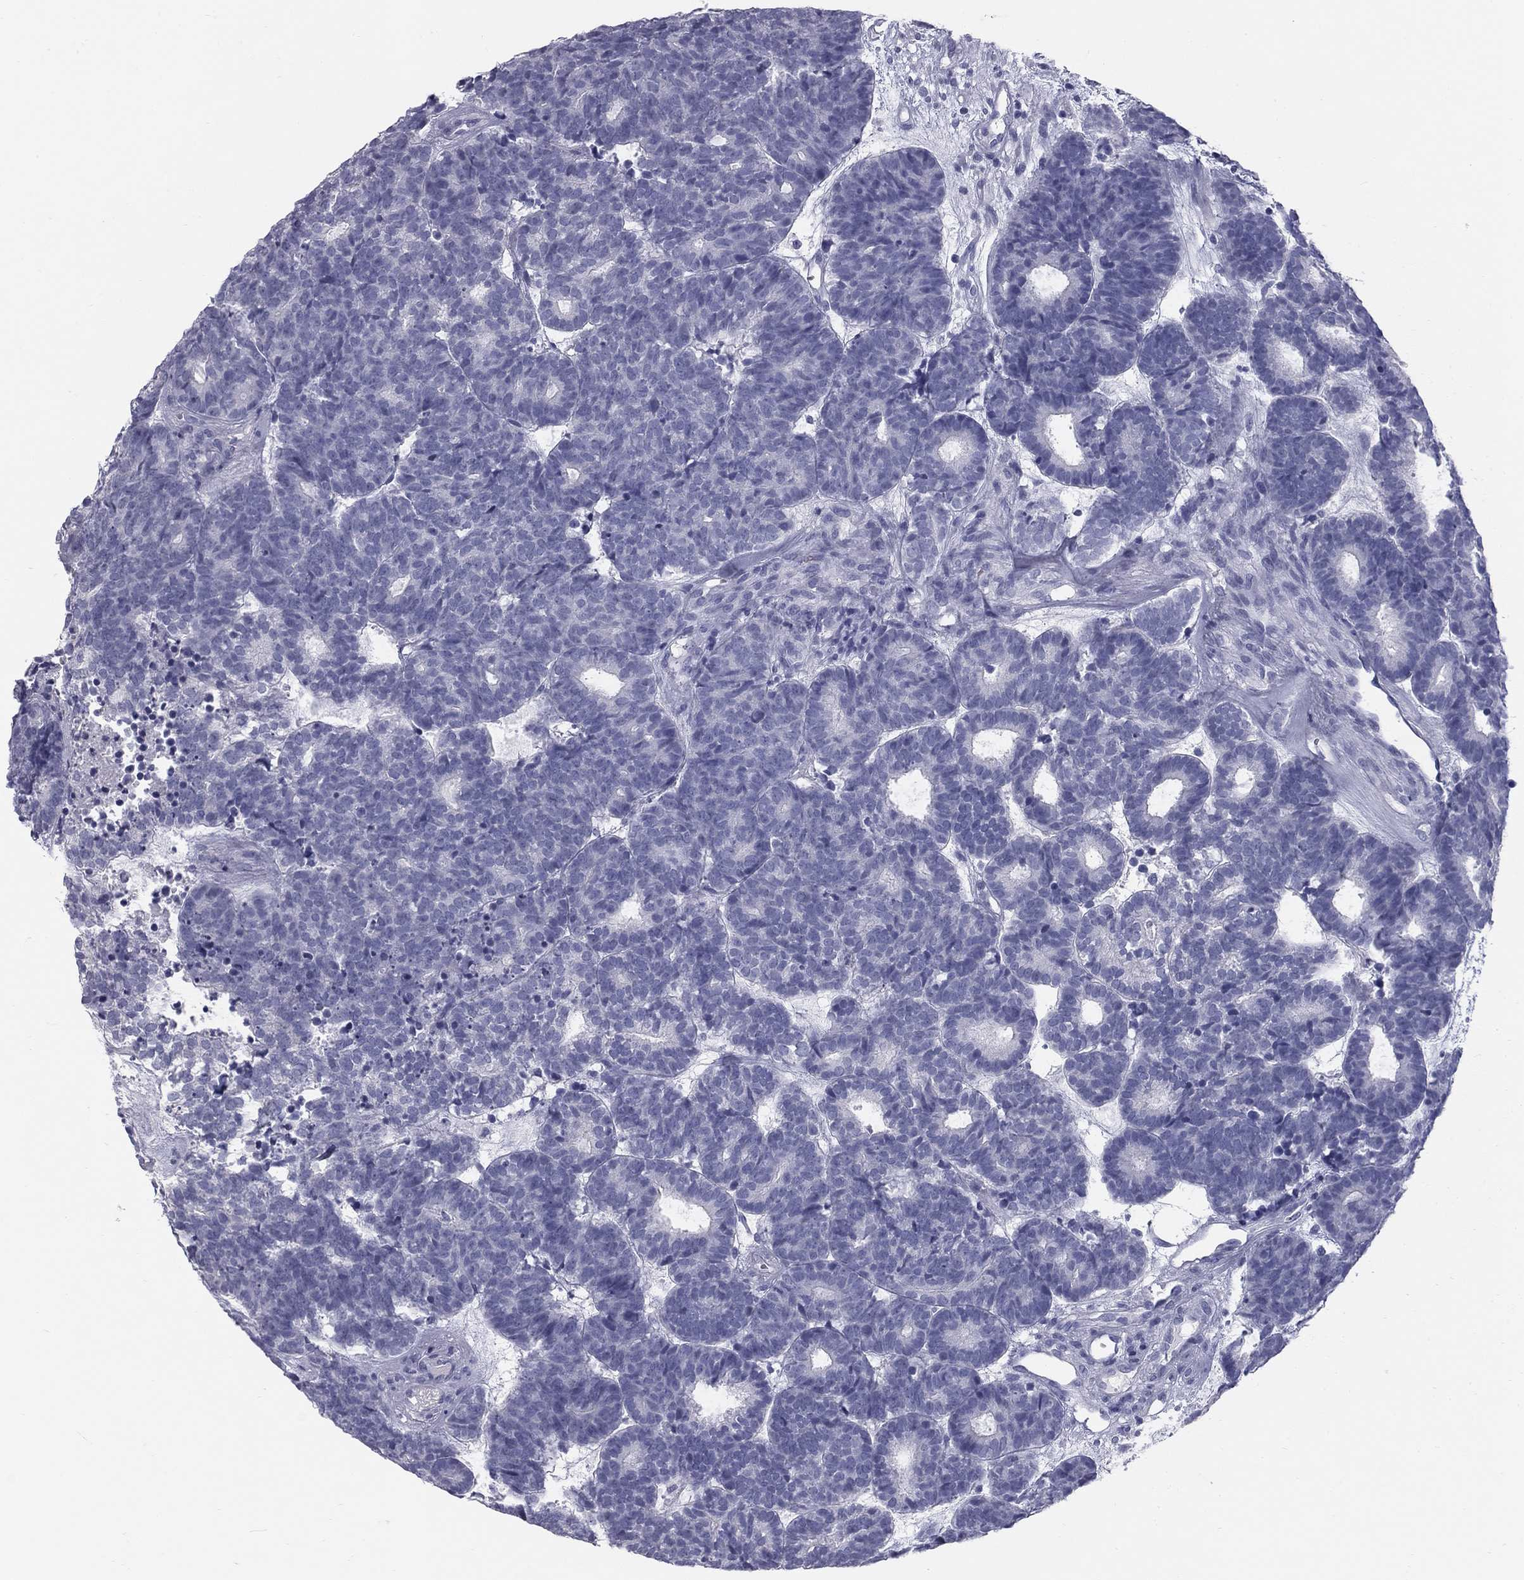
{"staining": {"intensity": "negative", "quantity": "none", "location": "none"}, "tissue": "head and neck cancer", "cell_type": "Tumor cells", "image_type": "cancer", "snomed": [{"axis": "morphology", "description": "Adenocarcinoma, NOS"}, {"axis": "topography", "description": "Head-Neck"}], "caption": "This is an immunohistochemistry photomicrograph of head and neck adenocarcinoma. There is no expression in tumor cells.", "gene": "SULT2B1", "patient": {"sex": "female", "age": 81}}